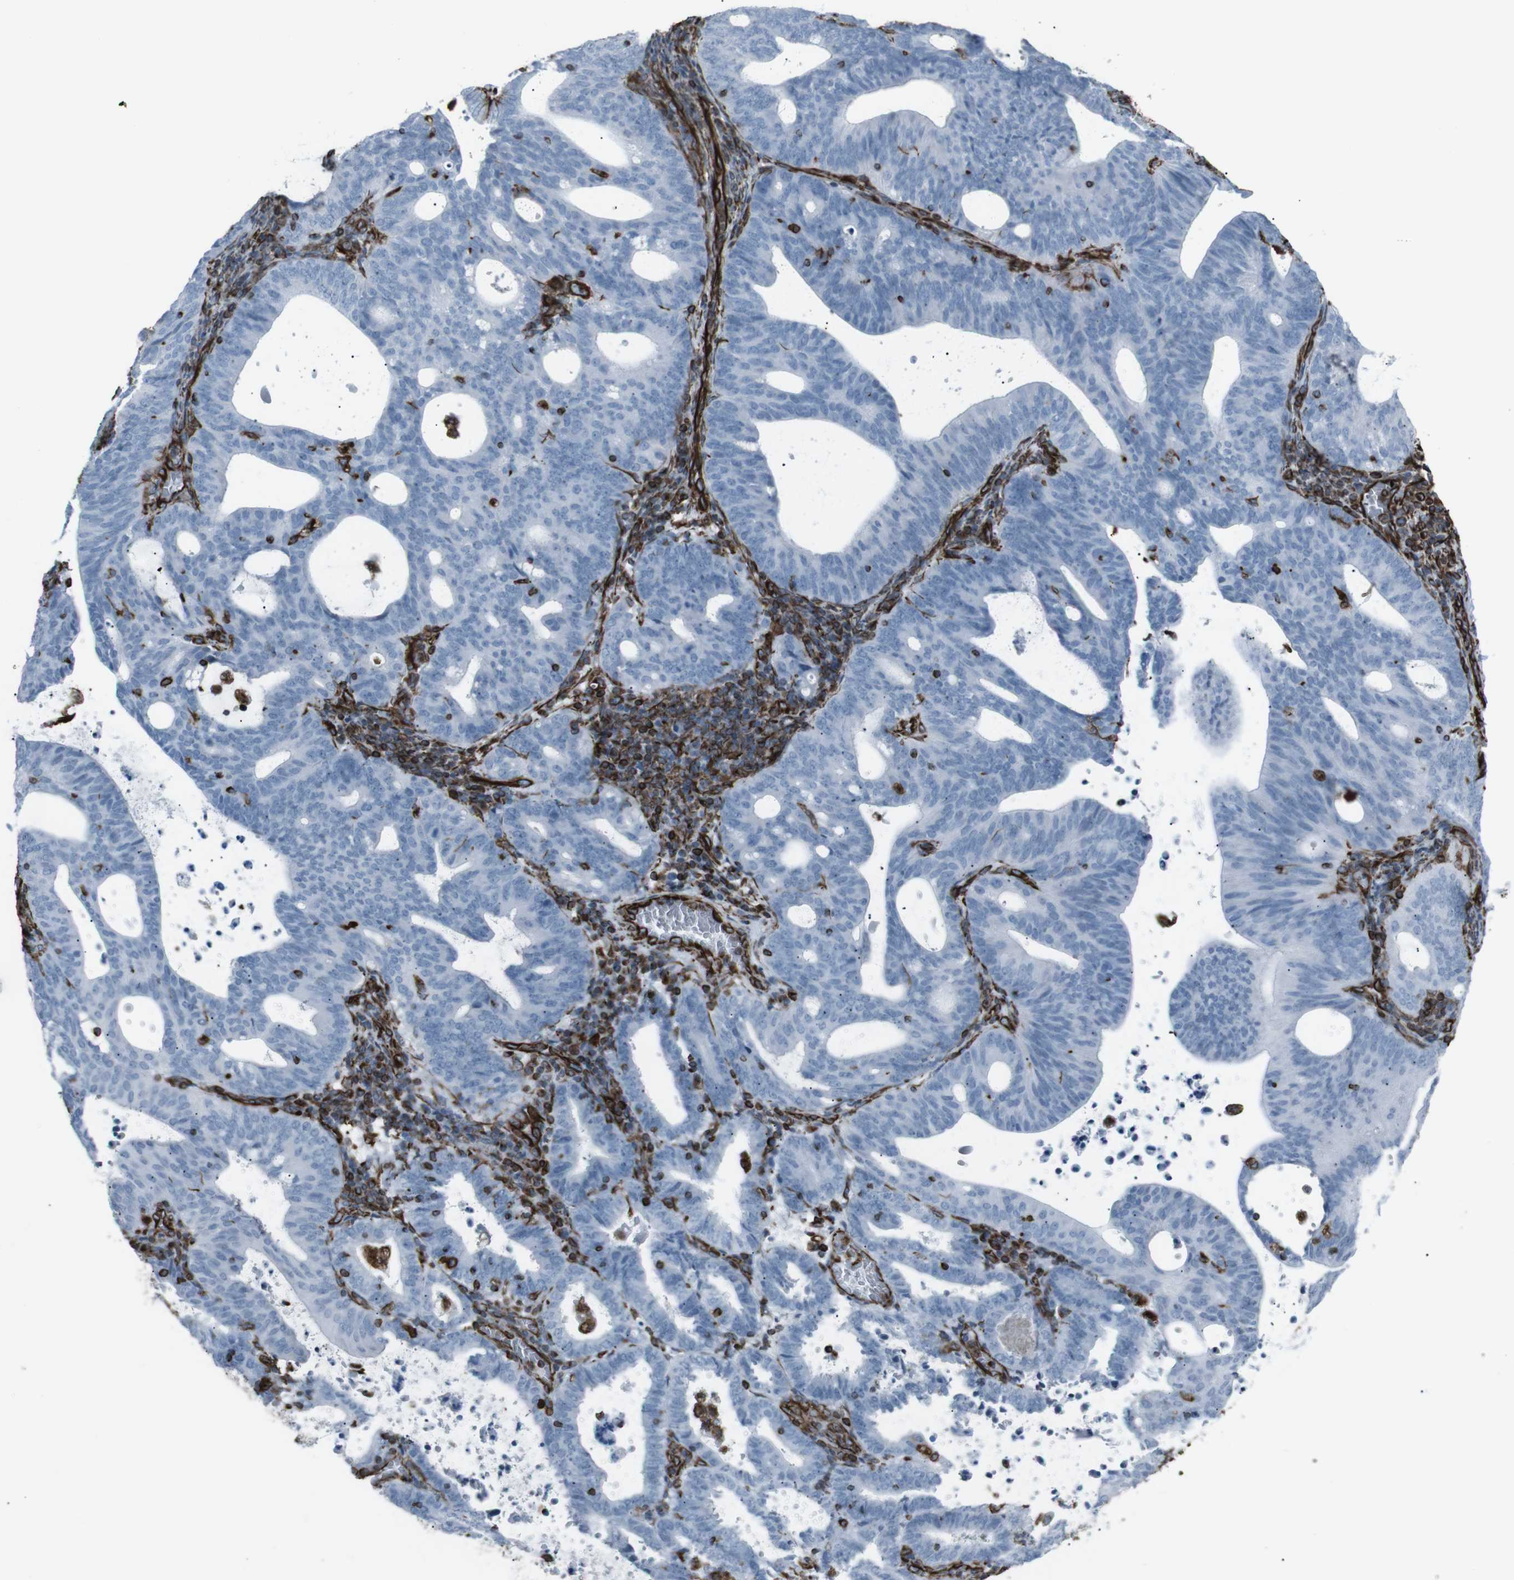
{"staining": {"intensity": "negative", "quantity": "none", "location": "none"}, "tissue": "endometrial cancer", "cell_type": "Tumor cells", "image_type": "cancer", "snomed": [{"axis": "morphology", "description": "Adenocarcinoma, NOS"}, {"axis": "topography", "description": "Uterus"}], "caption": "IHC image of endometrial cancer stained for a protein (brown), which displays no expression in tumor cells. Nuclei are stained in blue.", "gene": "ZDHHC6", "patient": {"sex": "female", "age": 83}}